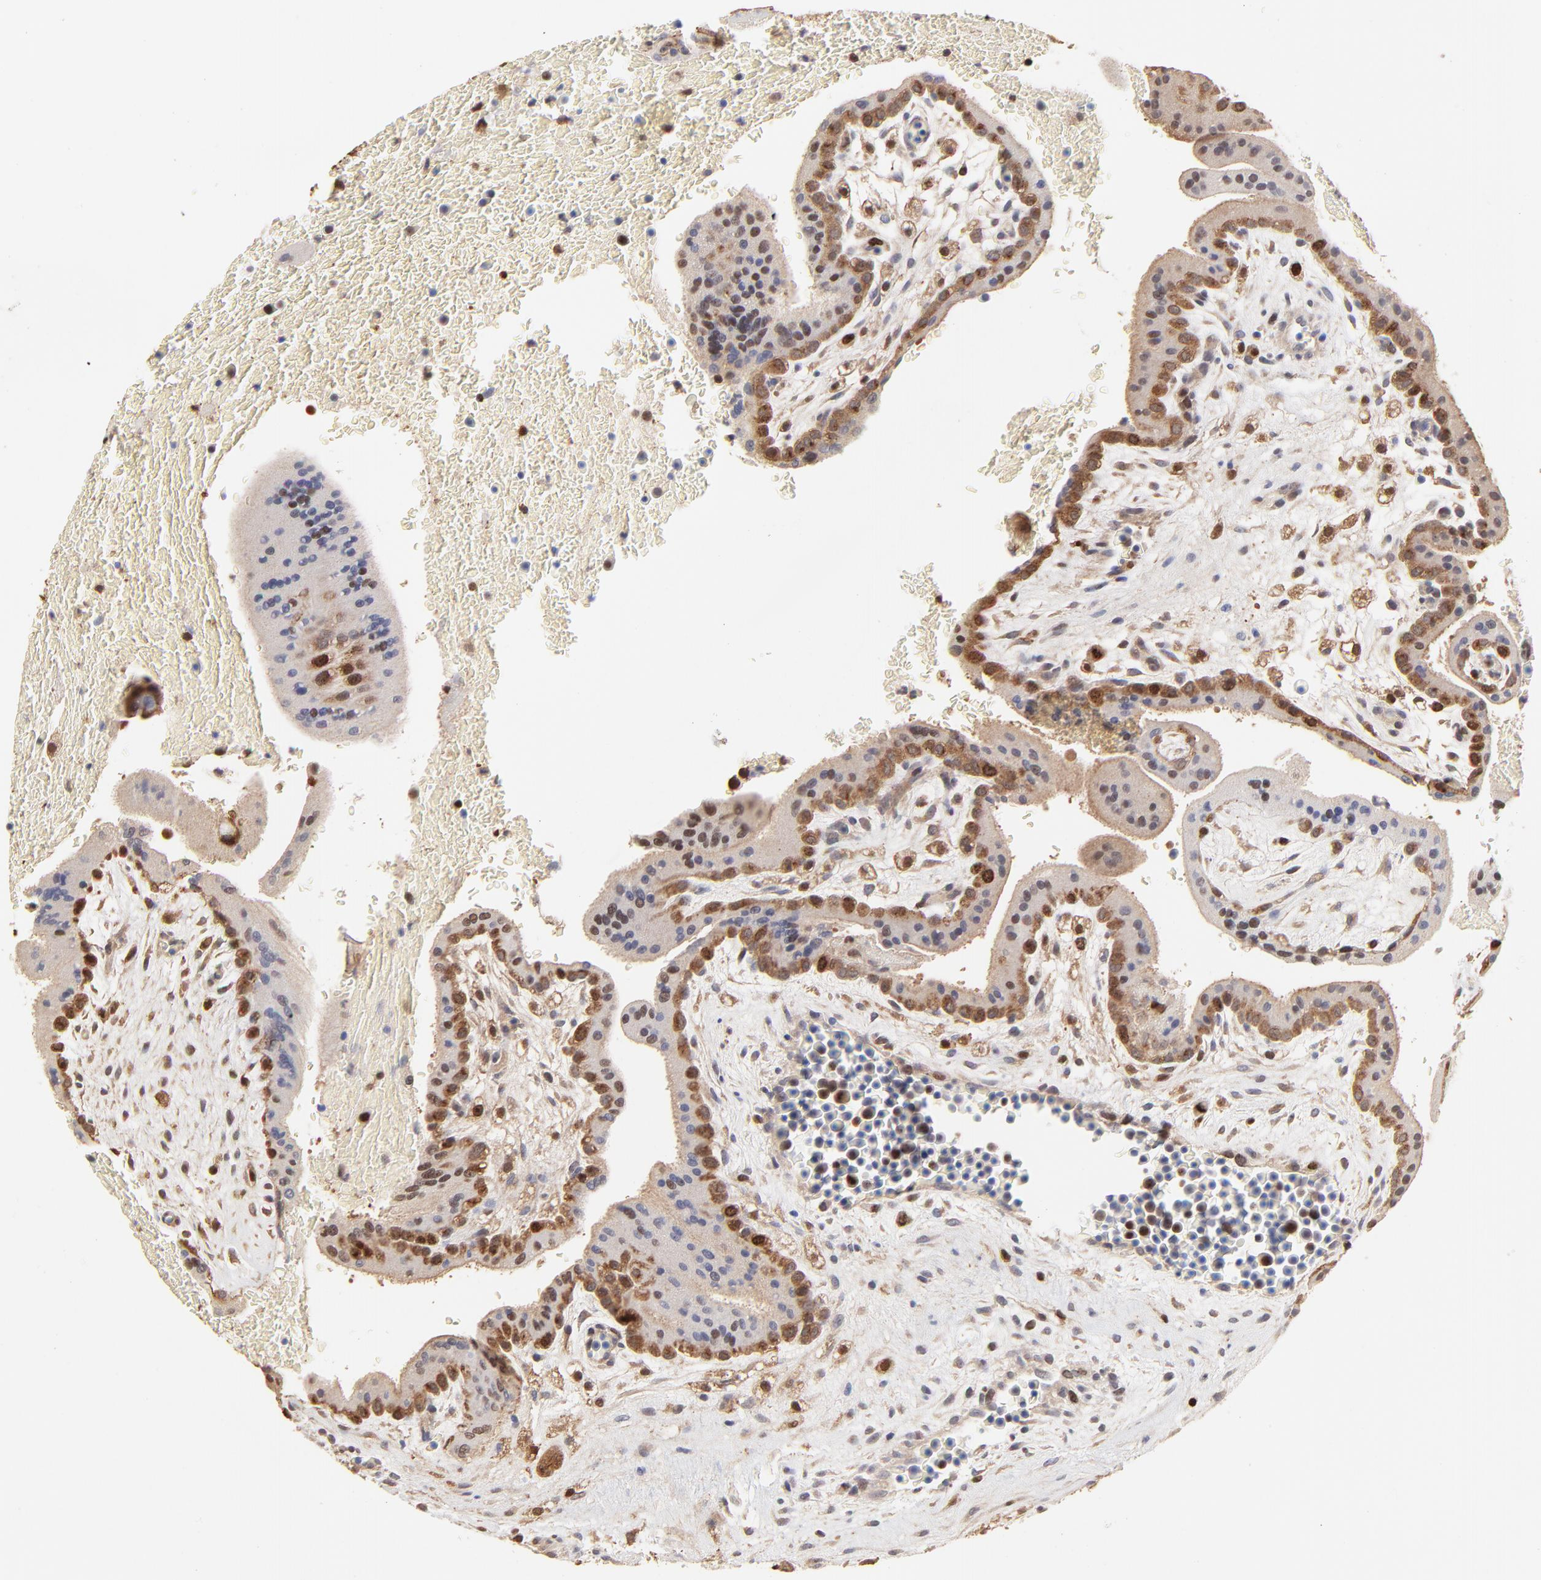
{"staining": {"intensity": "moderate", "quantity": "25%-75%", "location": "cytoplasmic/membranous"}, "tissue": "placenta", "cell_type": "Trophoblastic cells", "image_type": "normal", "snomed": [{"axis": "morphology", "description": "Normal tissue, NOS"}, {"axis": "topography", "description": "Placenta"}], "caption": "Immunohistochemical staining of unremarkable placenta demonstrates medium levels of moderate cytoplasmic/membranous expression in about 25%-75% of trophoblastic cells. The staining is performed using DAB (3,3'-diaminobenzidine) brown chromogen to label protein expression. The nuclei are counter-stained blue using hematoxylin.", "gene": "BIRC5", "patient": {"sex": "female", "age": 35}}